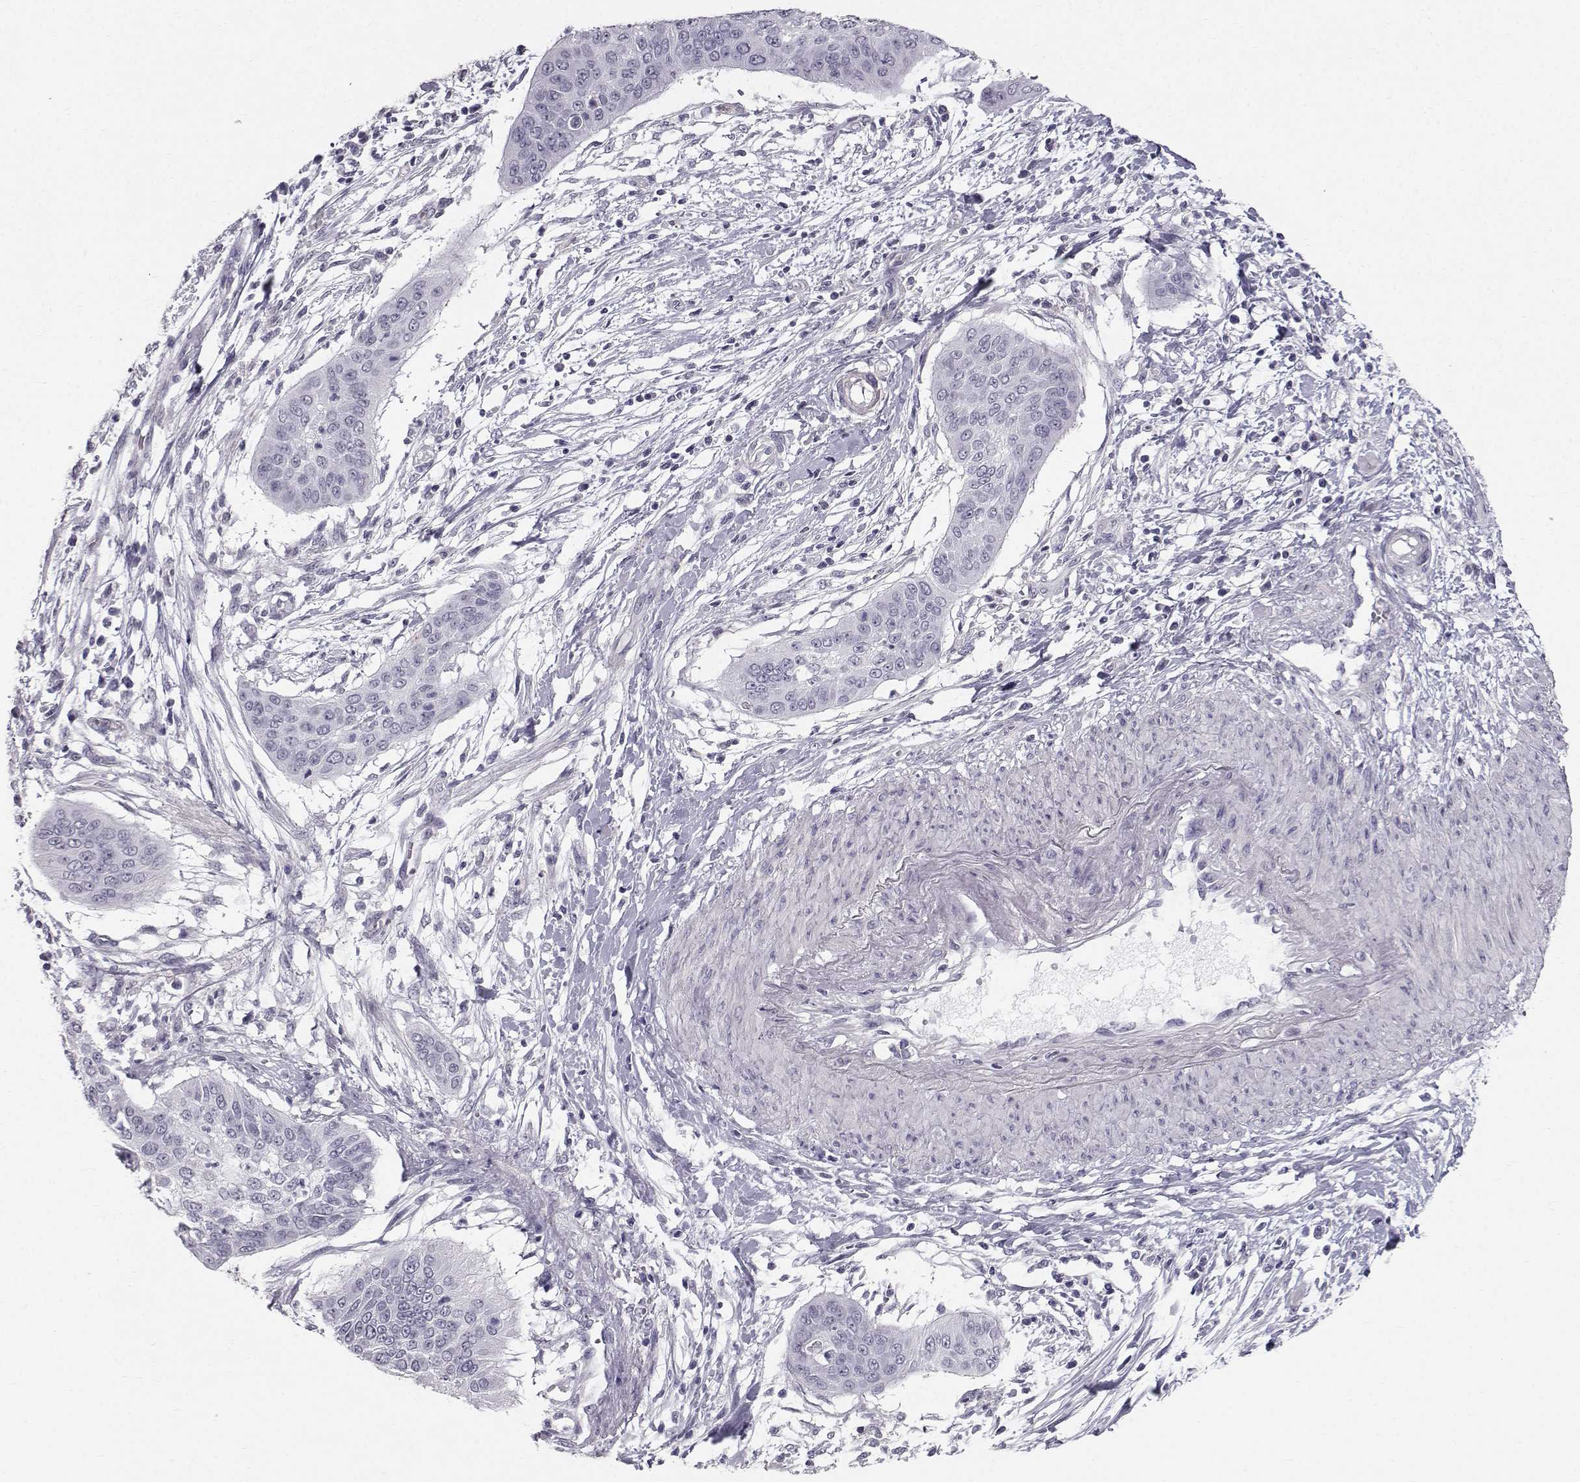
{"staining": {"intensity": "negative", "quantity": "none", "location": "none"}, "tissue": "cervical cancer", "cell_type": "Tumor cells", "image_type": "cancer", "snomed": [{"axis": "morphology", "description": "Squamous cell carcinoma, NOS"}, {"axis": "topography", "description": "Cervix"}], "caption": "Protein analysis of squamous cell carcinoma (cervical) shows no significant positivity in tumor cells.", "gene": "SPDYE4", "patient": {"sex": "female", "age": 39}}